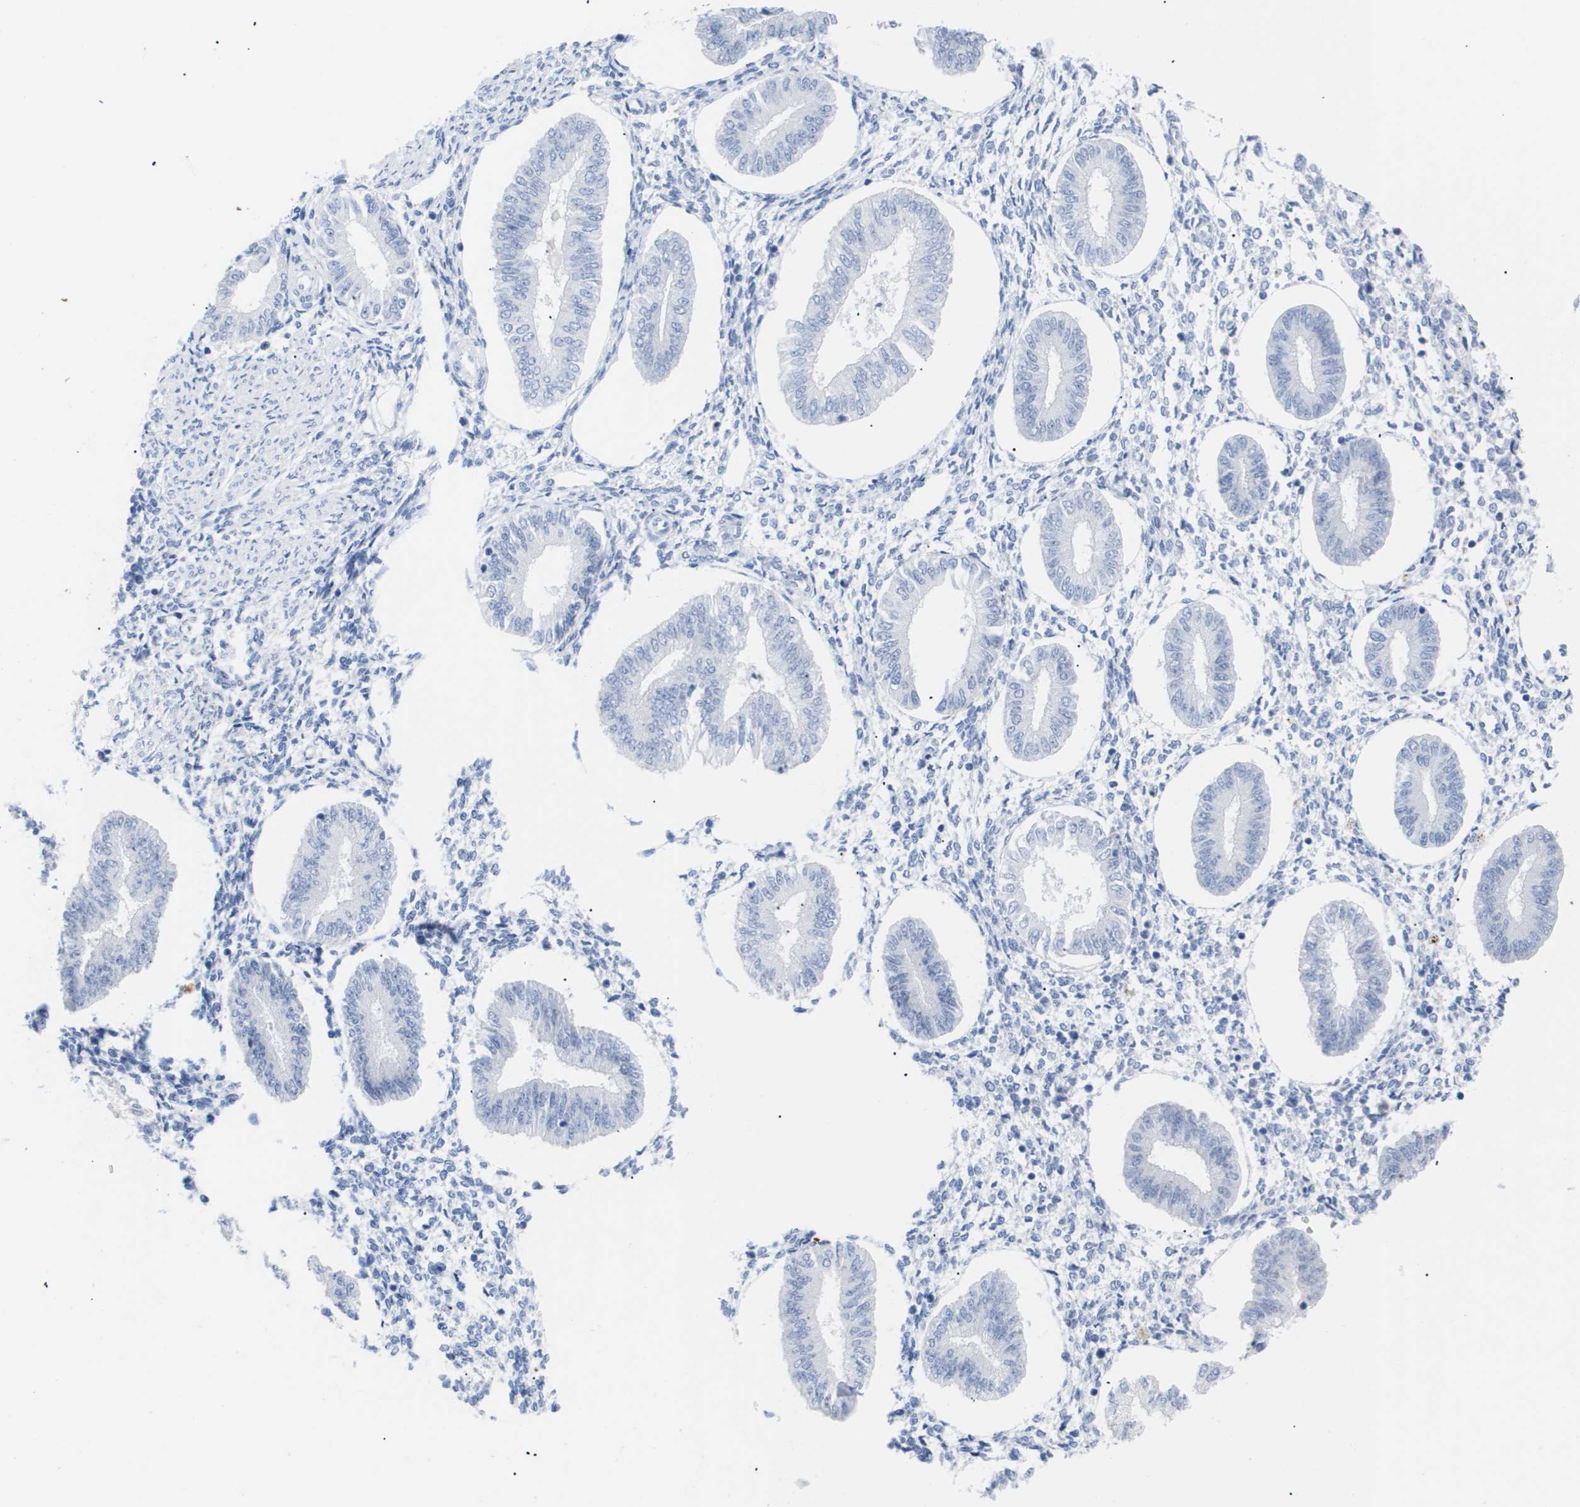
{"staining": {"intensity": "negative", "quantity": "none", "location": "none"}, "tissue": "endometrium", "cell_type": "Cells in endometrial stroma", "image_type": "normal", "snomed": [{"axis": "morphology", "description": "Normal tissue, NOS"}, {"axis": "topography", "description": "Endometrium"}], "caption": "This is an IHC micrograph of benign human endometrium. There is no expression in cells in endometrial stroma.", "gene": "CAV3", "patient": {"sex": "female", "age": 50}}